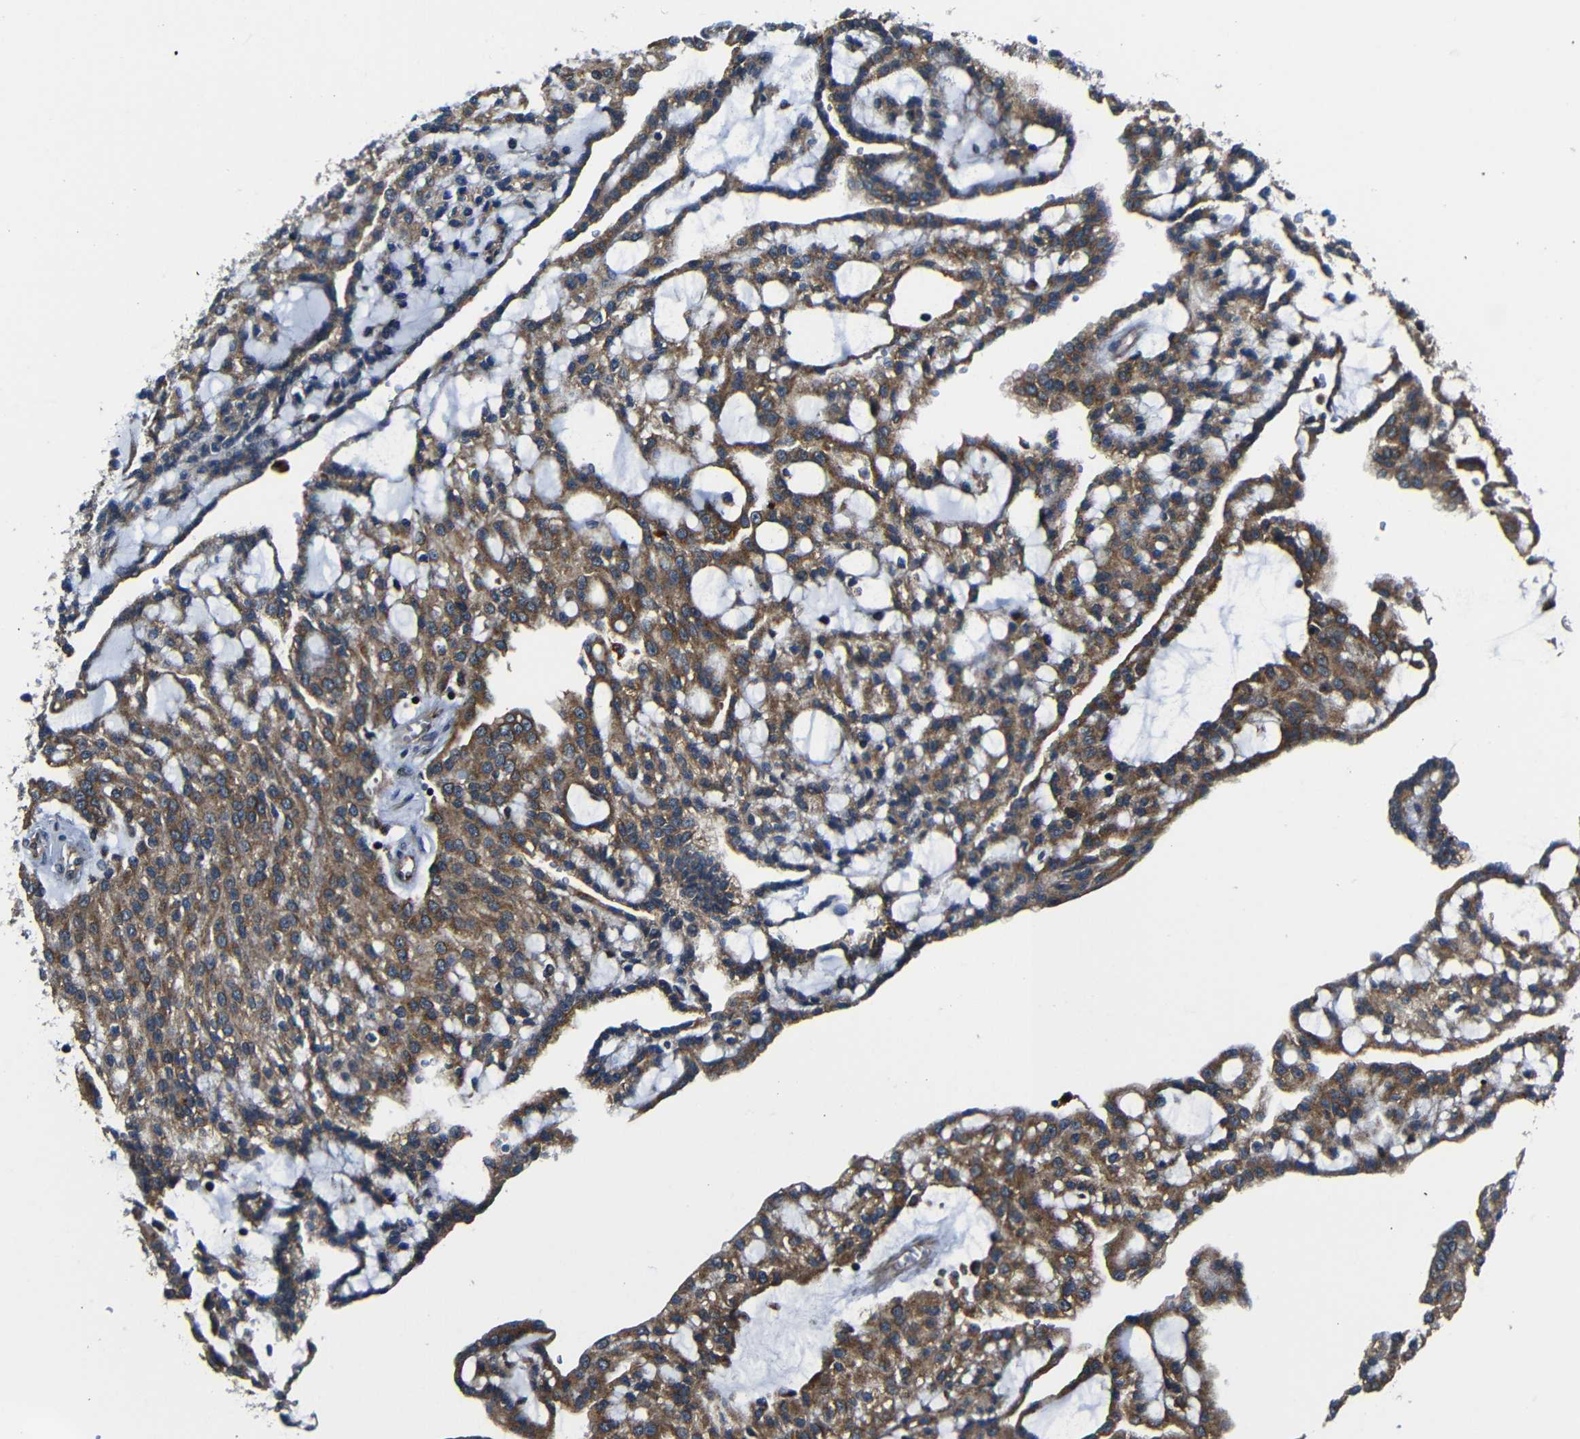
{"staining": {"intensity": "moderate", "quantity": ">75%", "location": "cytoplasmic/membranous"}, "tissue": "renal cancer", "cell_type": "Tumor cells", "image_type": "cancer", "snomed": [{"axis": "morphology", "description": "Adenocarcinoma, NOS"}, {"axis": "topography", "description": "Kidney"}], "caption": "Protein expression analysis of human renal cancer (adenocarcinoma) reveals moderate cytoplasmic/membranous positivity in about >75% of tumor cells. (DAB = brown stain, brightfield microscopy at high magnification).", "gene": "ABCE1", "patient": {"sex": "male", "age": 63}}